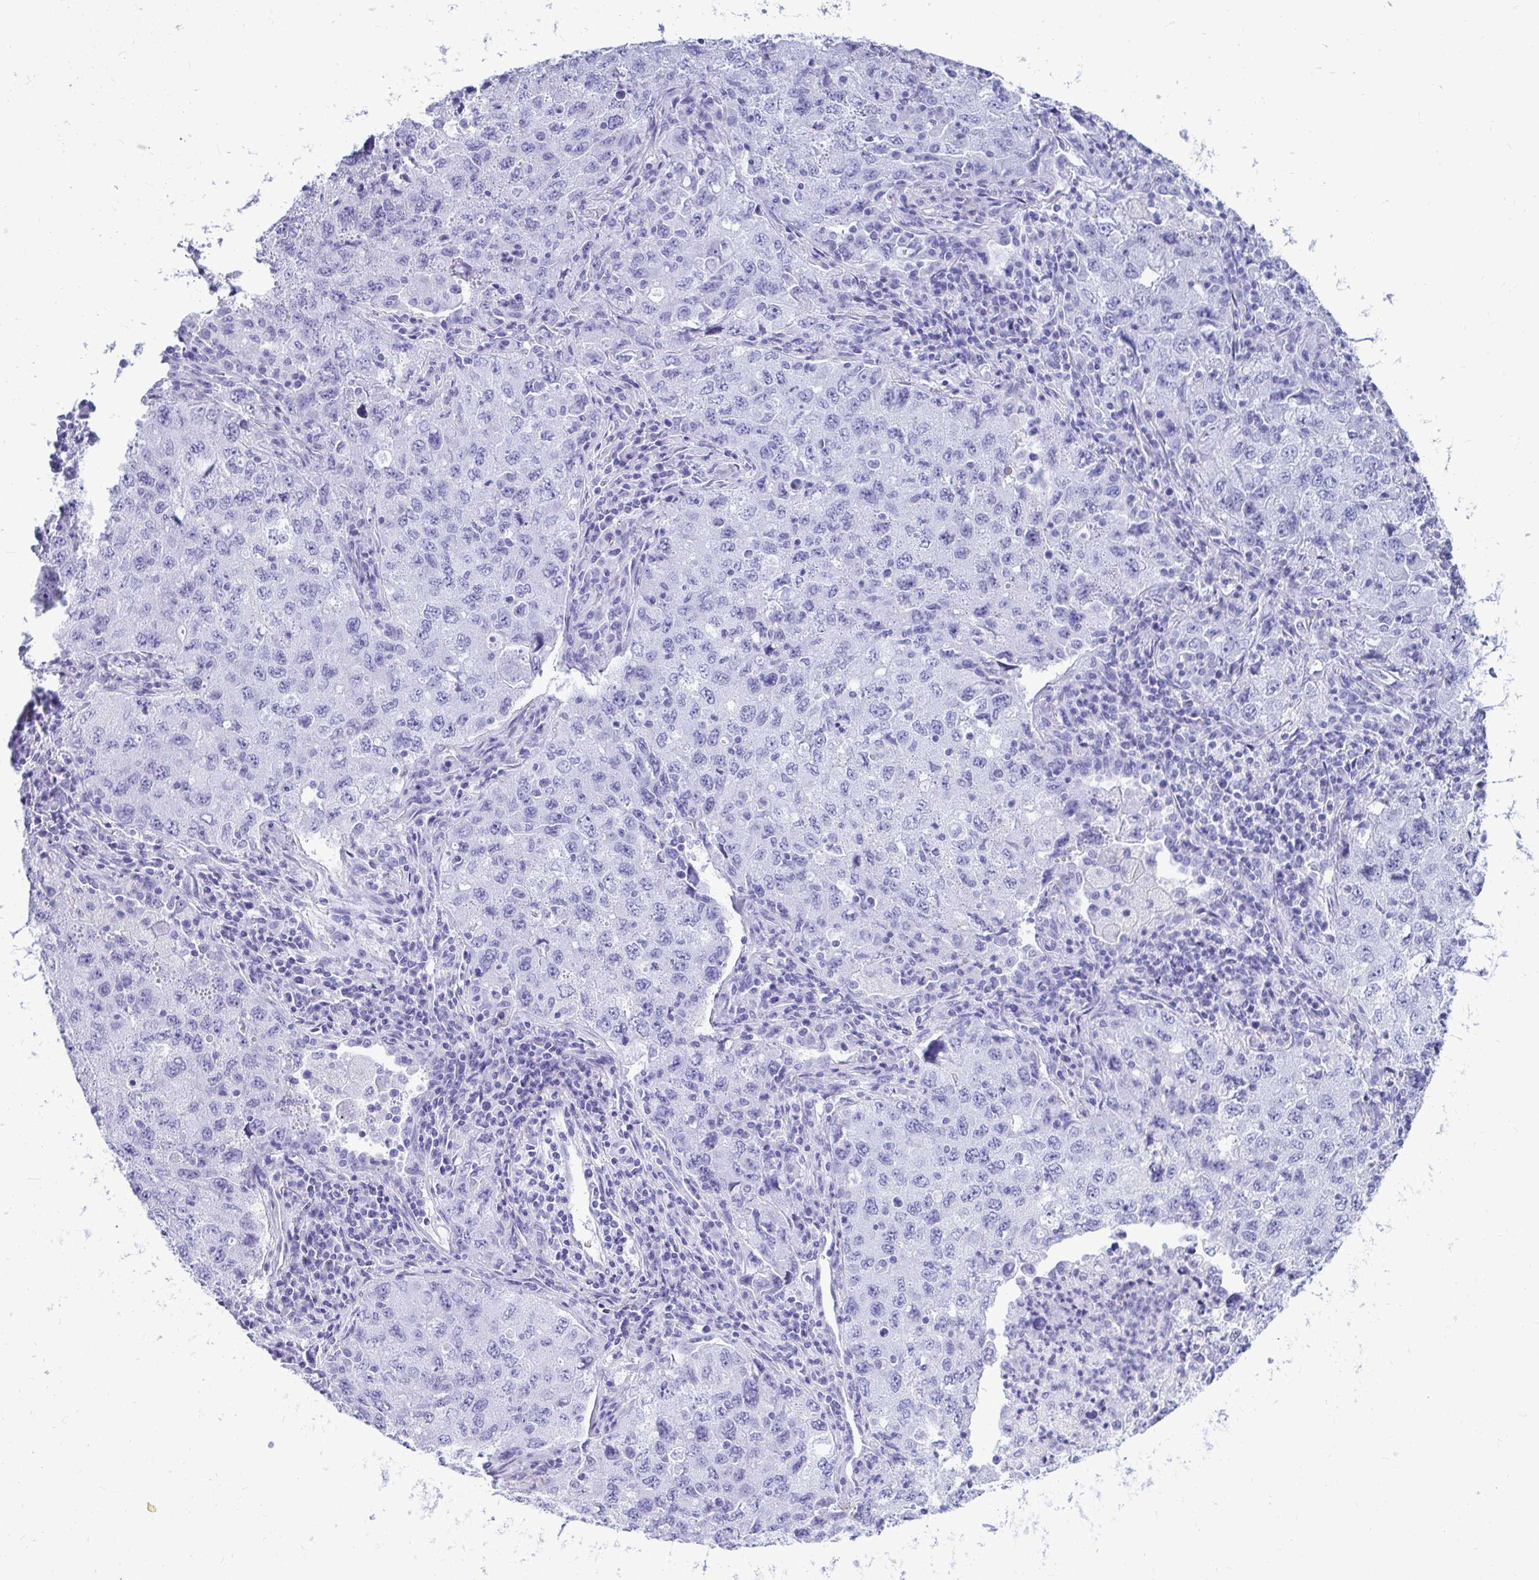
{"staining": {"intensity": "negative", "quantity": "none", "location": "none"}, "tissue": "lung cancer", "cell_type": "Tumor cells", "image_type": "cancer", "snomed": [{"axis": "morphology", "description": "Adenocarcinoma, NOS"}, {"axis": "topography", "description": "Lung"}], "caption": "Protein analysis of lung cancer reveals no significant positivity in tumor cells.", "gene": "OR10R2", "patient": {"sex": "female", "age": 57}}